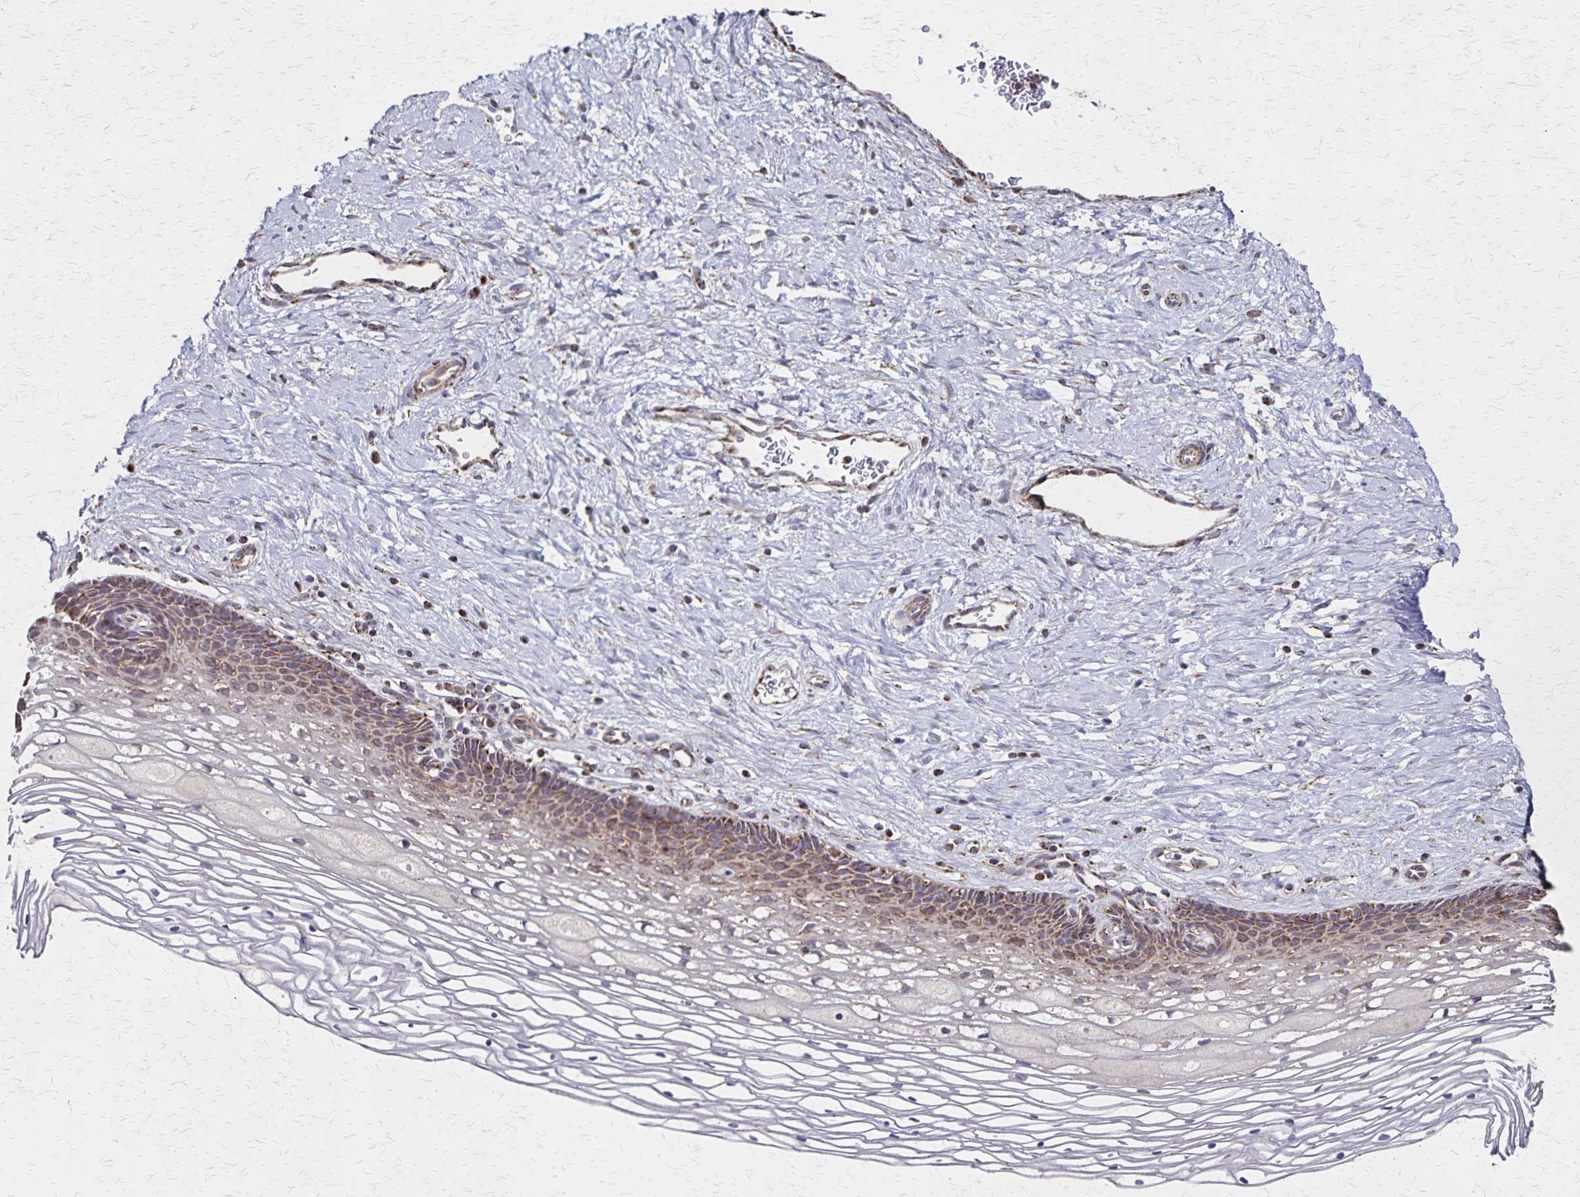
{"staining": {"intensity": "moderate", "quantity": ">75%", "location": "cytoplasmic/membranous"}, "tissue": "cervix", "cell_type": "Glandular cells", "image_type": "normal", "snomed": [{"axis": "morphology", "description": "Normal tissue, NOS"}, {"axis": "topography", "description": "Cervix"}], "caption": "Cervix was stained to show a protein in brown. There is medium levels of moderate cytoplasmic/membranous positivity in approximately >75% of glandular cells. (DAB (3,3'-diaminobenzidine) IHC with brightfield microscopy, high magnification).", "gene": "NFS1", "patient": {"sex": "female", "age": 34}}